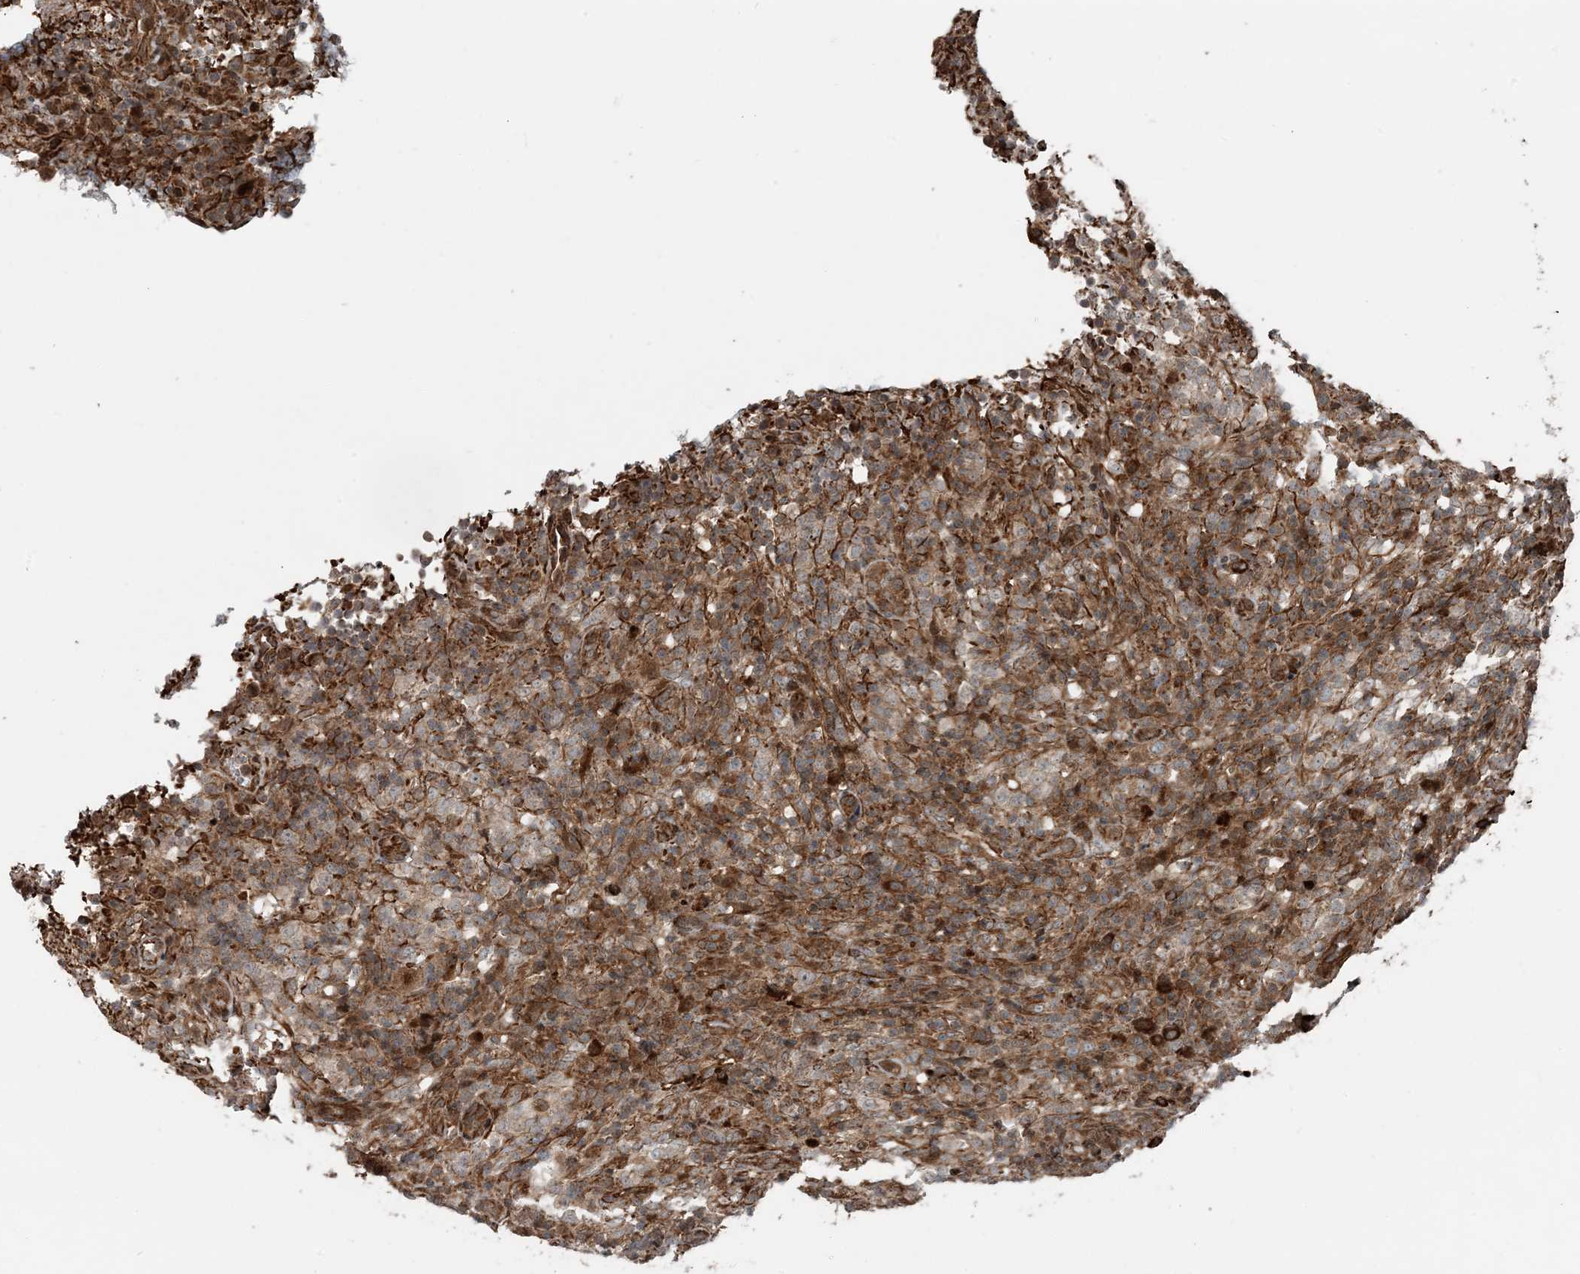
{"staining": {"intensity": "weak", "quantity": "<25%", "location": "cytoplasmic/membranous"}, "tissue": "lymphoma", "cell_type": "Tumor cells", "image_type": "cancer", "snomed": [{"axis": "morphology", "description": "Malignant lymphoma, non-Hodgkin's type, High grade"}, {"axis": "topography", "description": "Lymph node"}], "caption": "Malignant lymphoma, non-Hodgkin's type (high-grade) was stained to show a protein in brown. There is no significant positivity in tumor cells.", "gene": "EDEM2", "patient": {"sex": "female", "age": 76}}